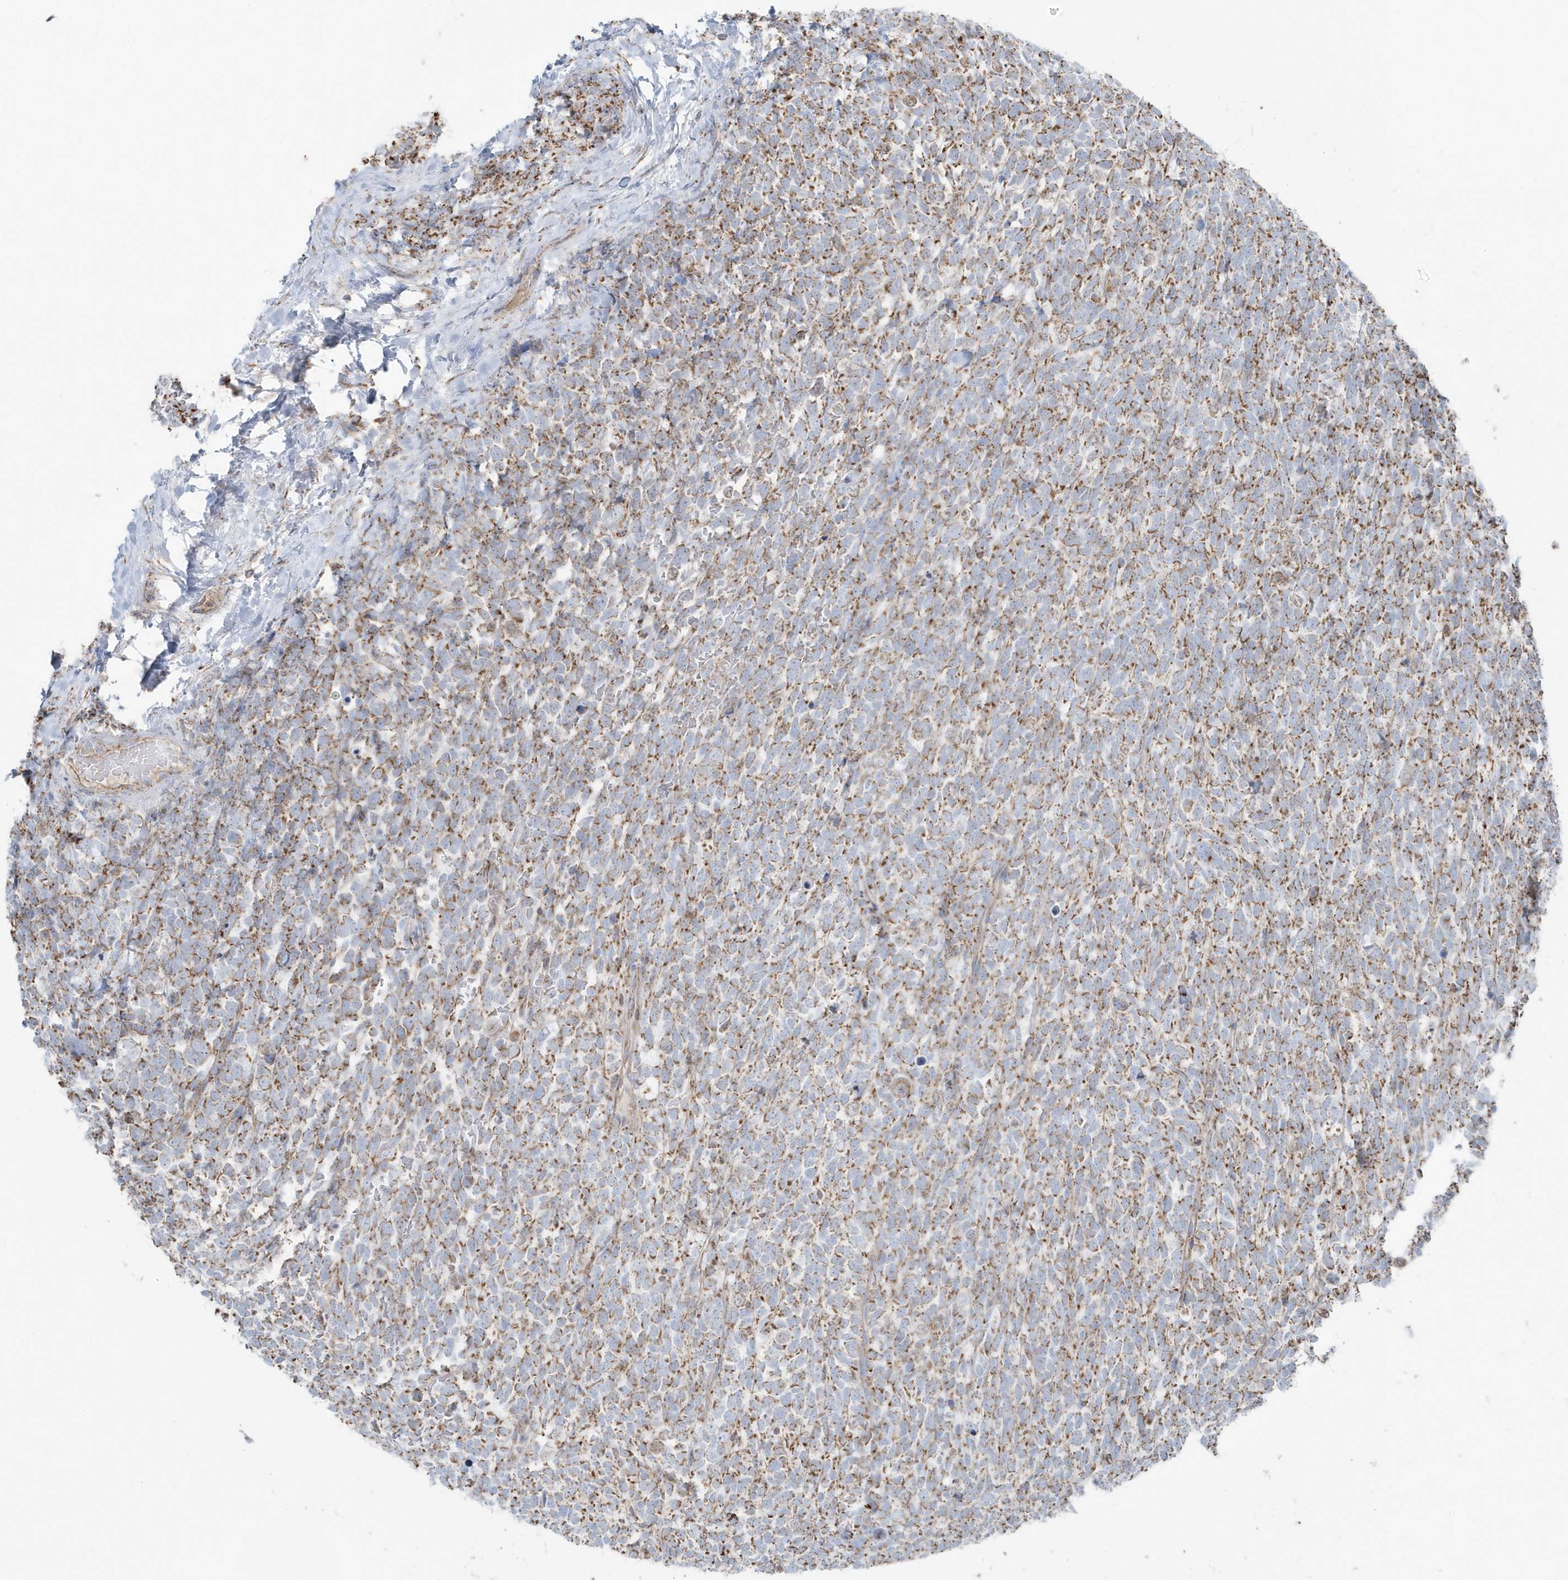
{"staining": {"intensity": "moderate", "quantity": ">75%", "location": "cytoplasmic/membranous"}, "tissue": "urothelial cancer", "cell_type": "Tumor cells", "image_type": "cancer", "snomed": [{"axis": "morphology", "description": "Urothelial carcinoma, High grade"}, {"axis": "topography", "description": "Urinary bladder"}], "caption": "The micrograph shows staining of urothelial cancer, revealing moderate cytoplasmic/membranous protein positivity (brown color) within tumor cells. Nuclei are stained in blue.", "gene": "RAB11FIP3", "patient": {"sex": "female", "age": 82}}